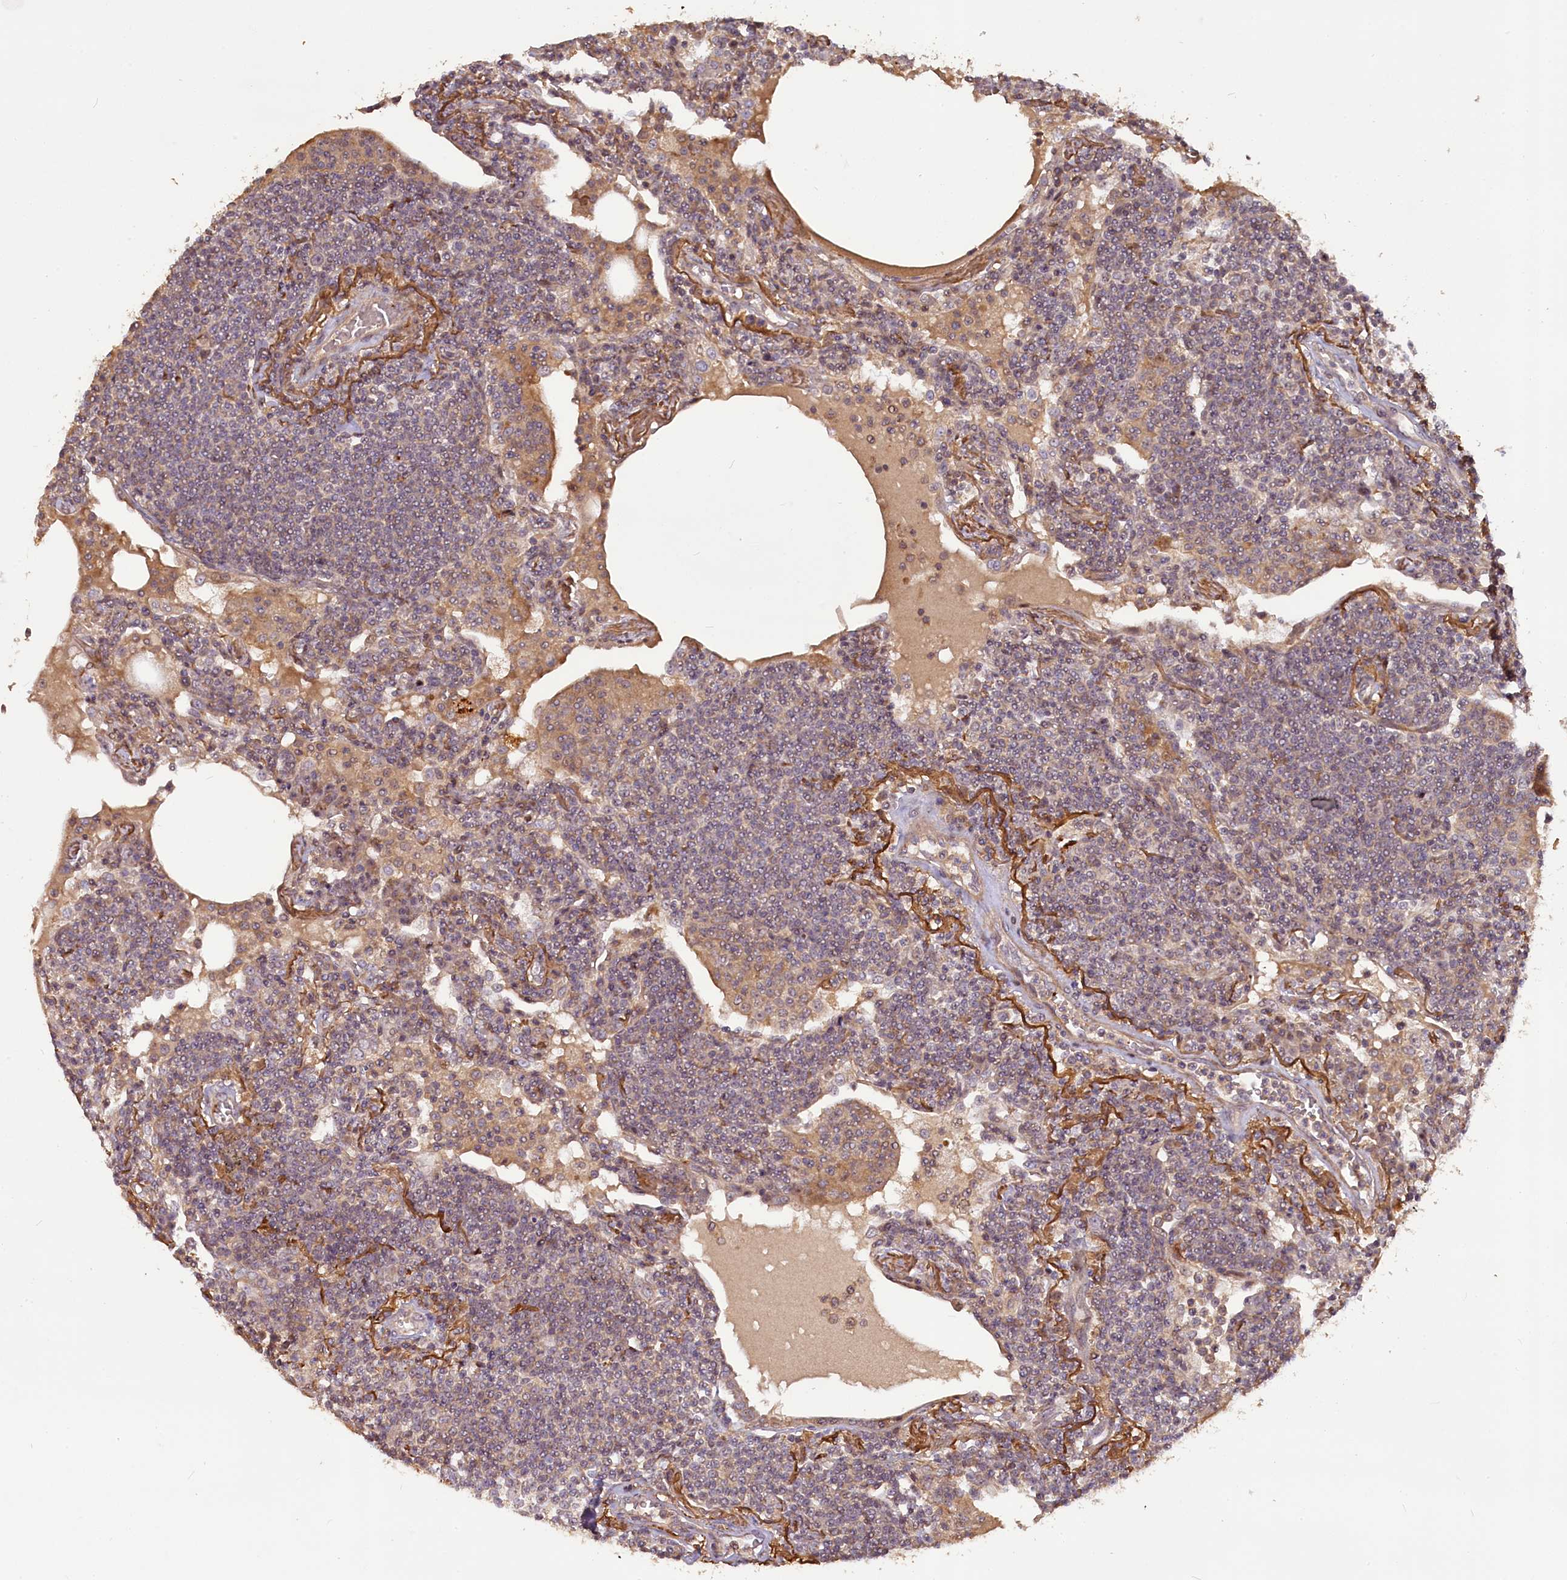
{"staining": {"intensity": "weak", "quantity": "<25%", "location": "cytoplasmic/membranous"}, "tissue": "lymphoma", "cell_type": "Tumor cells", "image_type": "cancer", "snomed": [{"axis": "morphology", "description": "Malignant lymphoma, non-Hodgkin's type, Low grade"}, {"axis": "topography", "description": "Lung"}], "caption": "High magnification brightfield microscopy of lymphoma stained with DAB (brown) and counterstained with hematoxylin (blue): tumor cells show no significant staining.", "gene": "FUZ", "patient": {"sex": "female", "age": 71}}